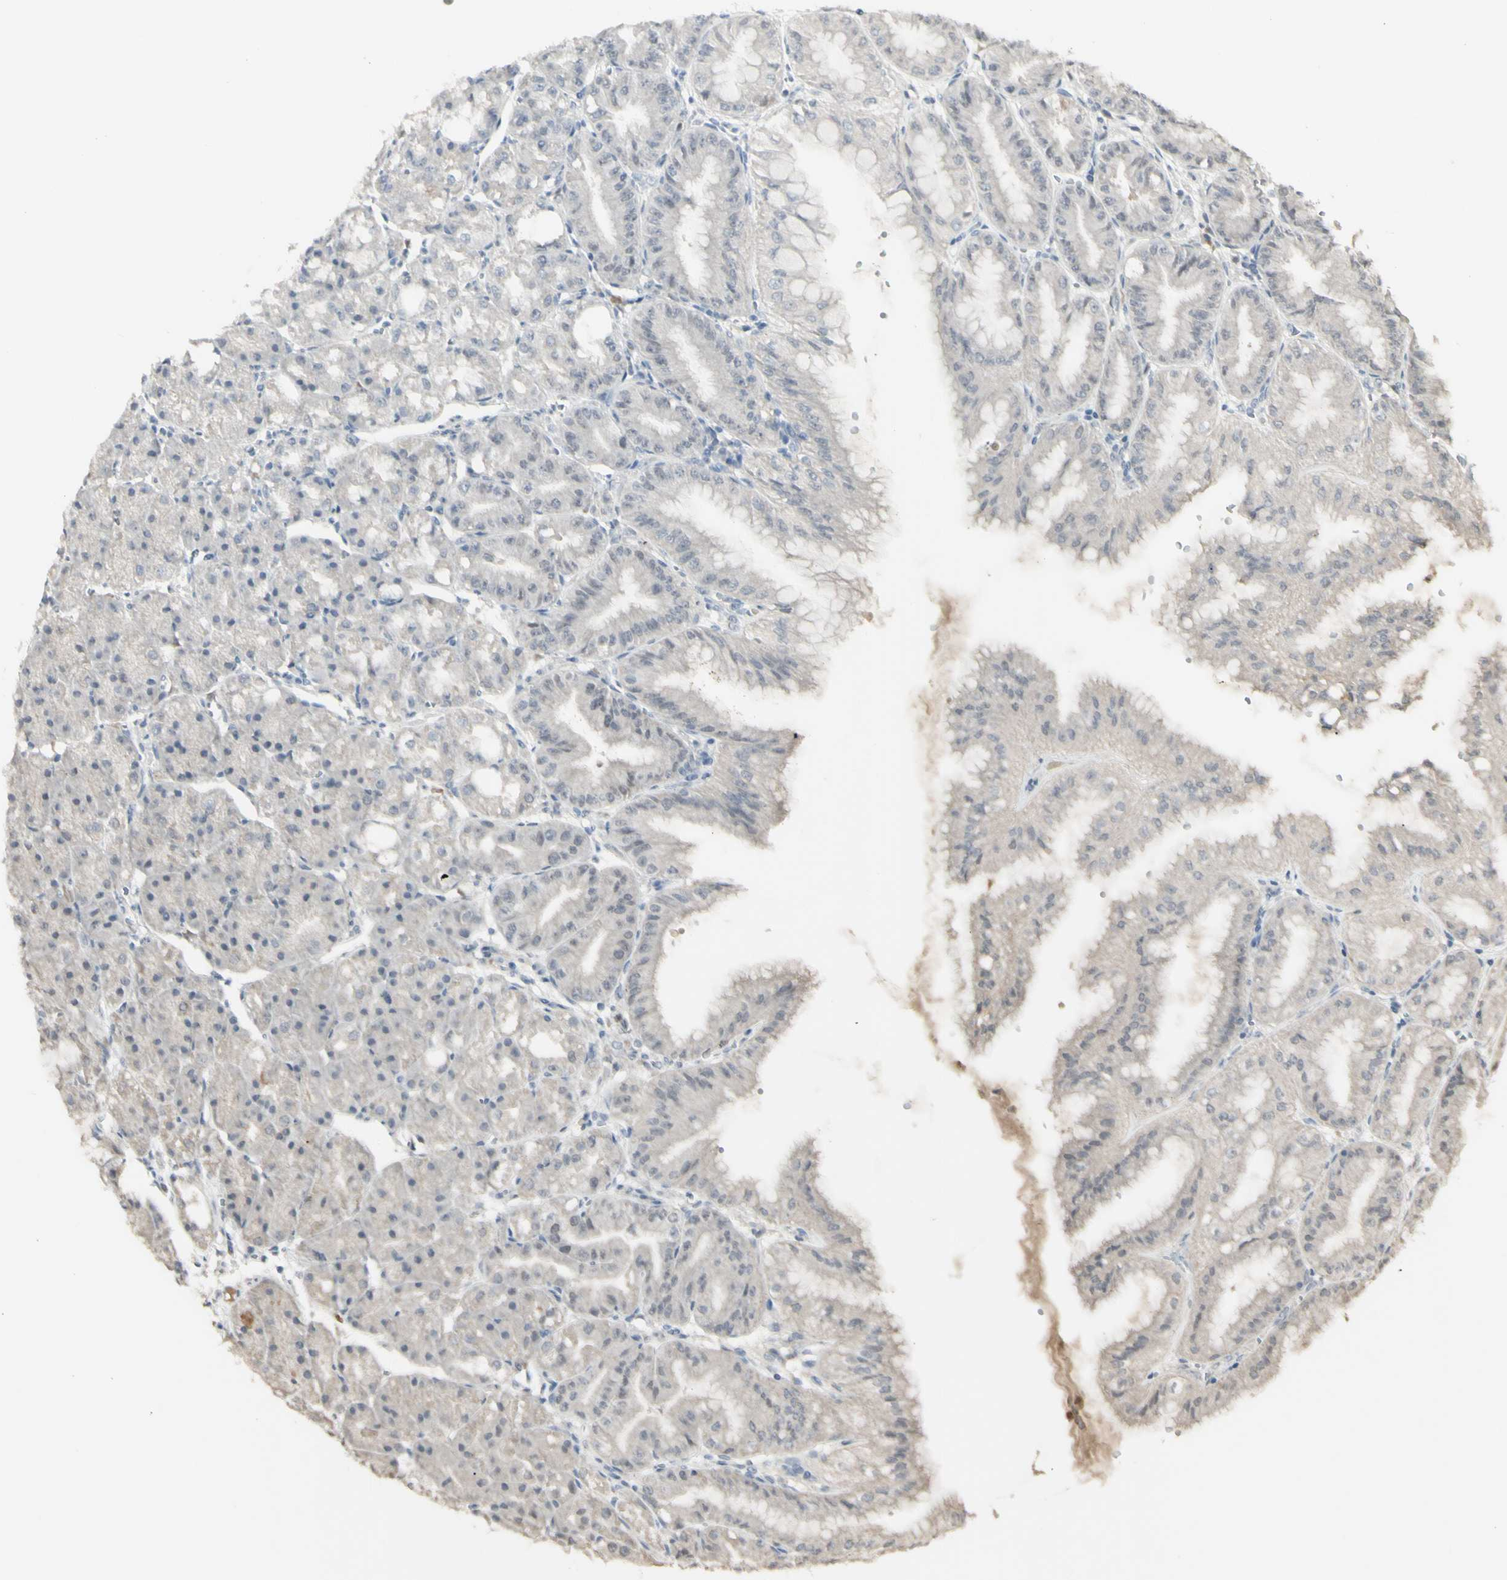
{"staining": {"intensity": "weak", "quantity": "<25%", "location": "cytoplasmic/membranous"}, "tissue": "stomach", "cell_type": "Glandular cells", "image_type": "normal", "snomed": [{"axis": "morphology", "description": "Normal tissue, NOS"}, {"axis": "topography", "description": "Stomach, lower"}], "caption": "Image shows no significant protein staining in glandular cells of benign stomach.", "gene": "PIAS4", "patient": {"sex": "male", "age": 71}}